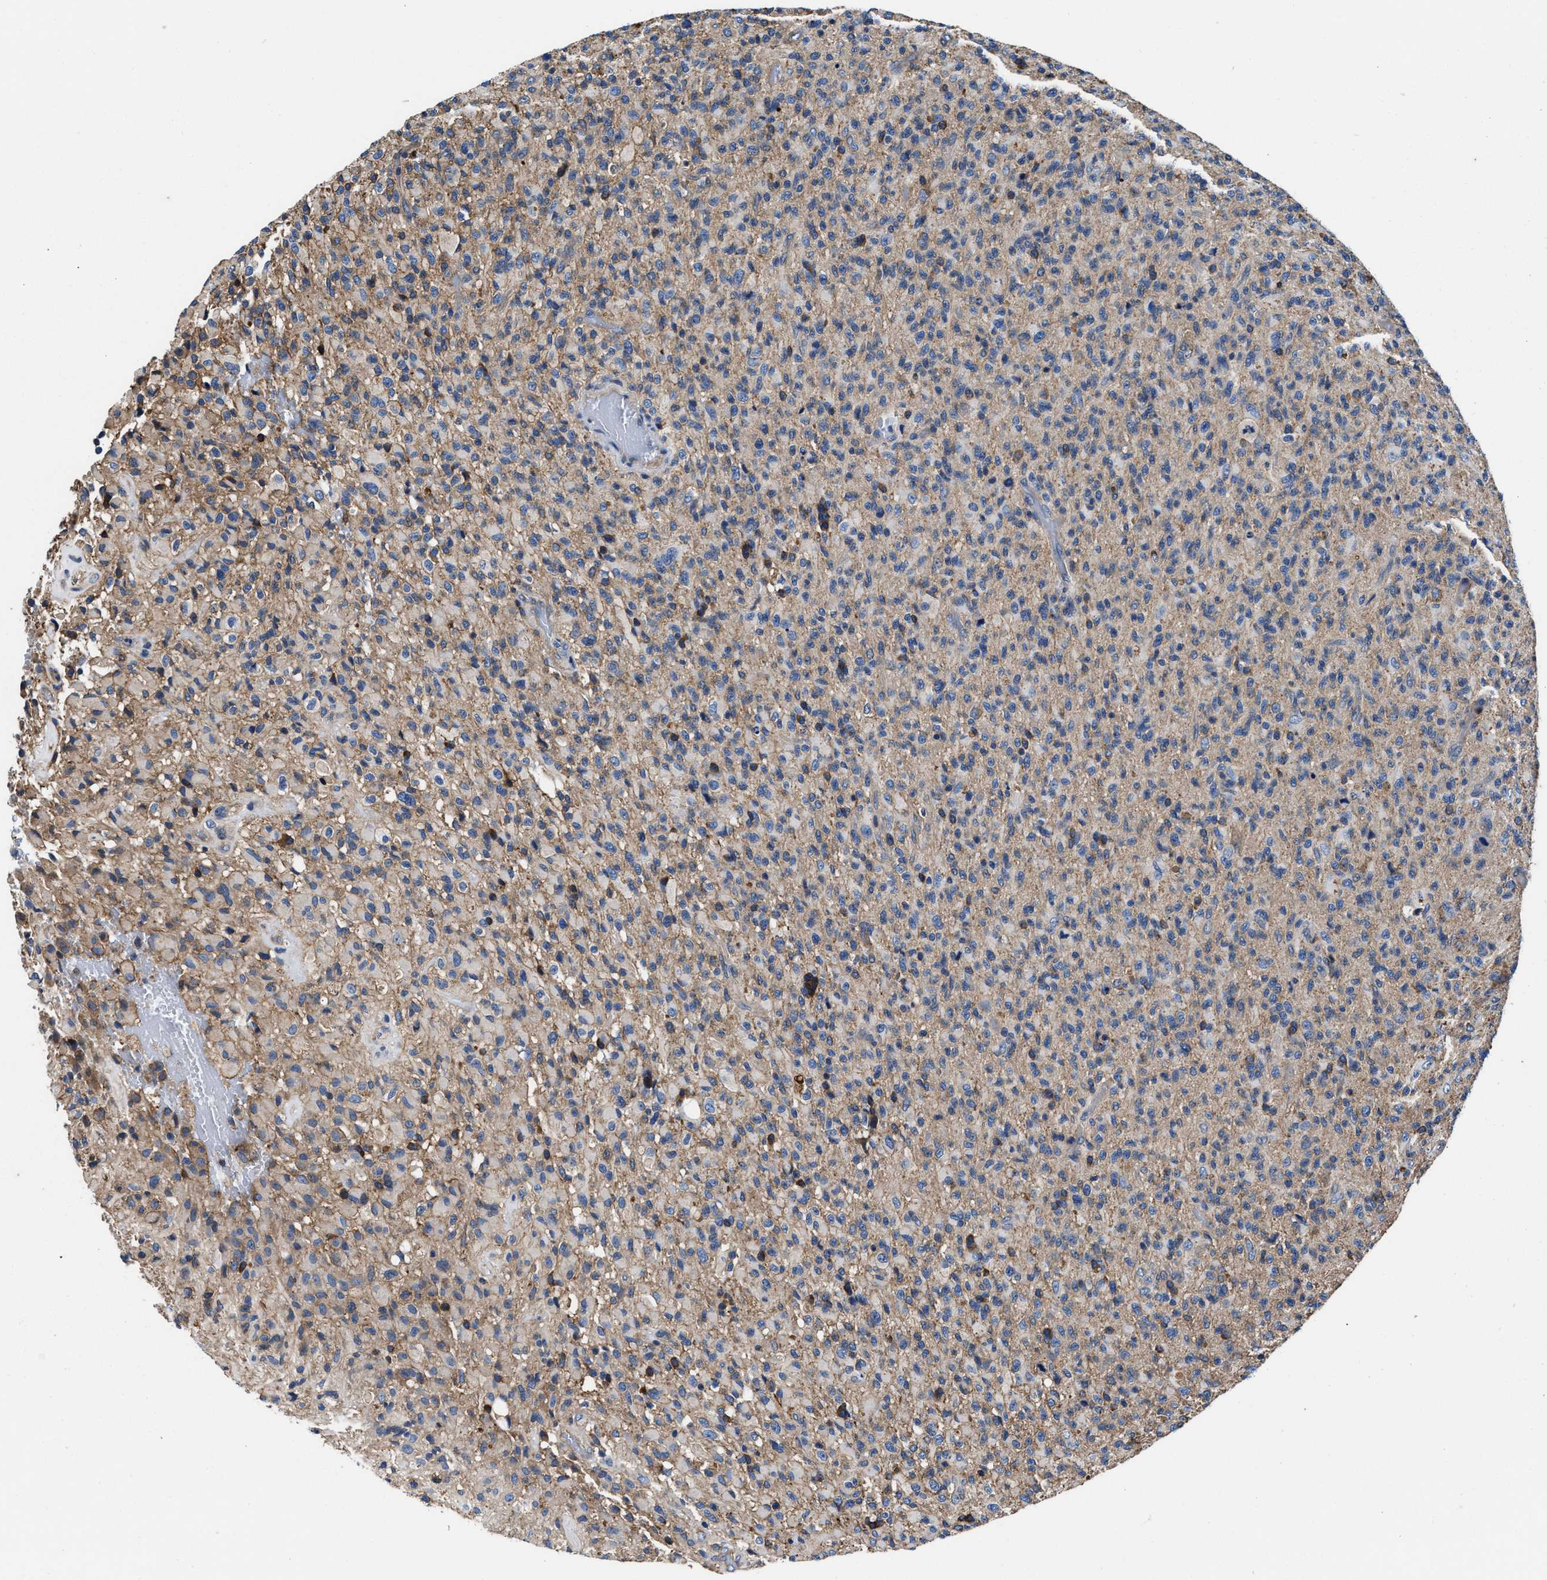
{"staining": {"intensity": "weak", "quantity": ">75%", "location": "cytoplasmic/membranous"}, "tissue": "glioma", "cell_type": "Tumor cells", "image_type": "cancer", "snomed": [{"axis": "morphology", "description": "Glioma, malignant, High grade"}, {"axis": "topography", "description": "Brain"}], "caption": "Protein expression by immunohistochemistry (IHC) displays weak cytoplasmic/membranous positivity in approximately >75% of tumor cells in malignant high-grade glioma.", "gene": "PPP1R9B", "patient": {"sex": "male", "age": 71}}